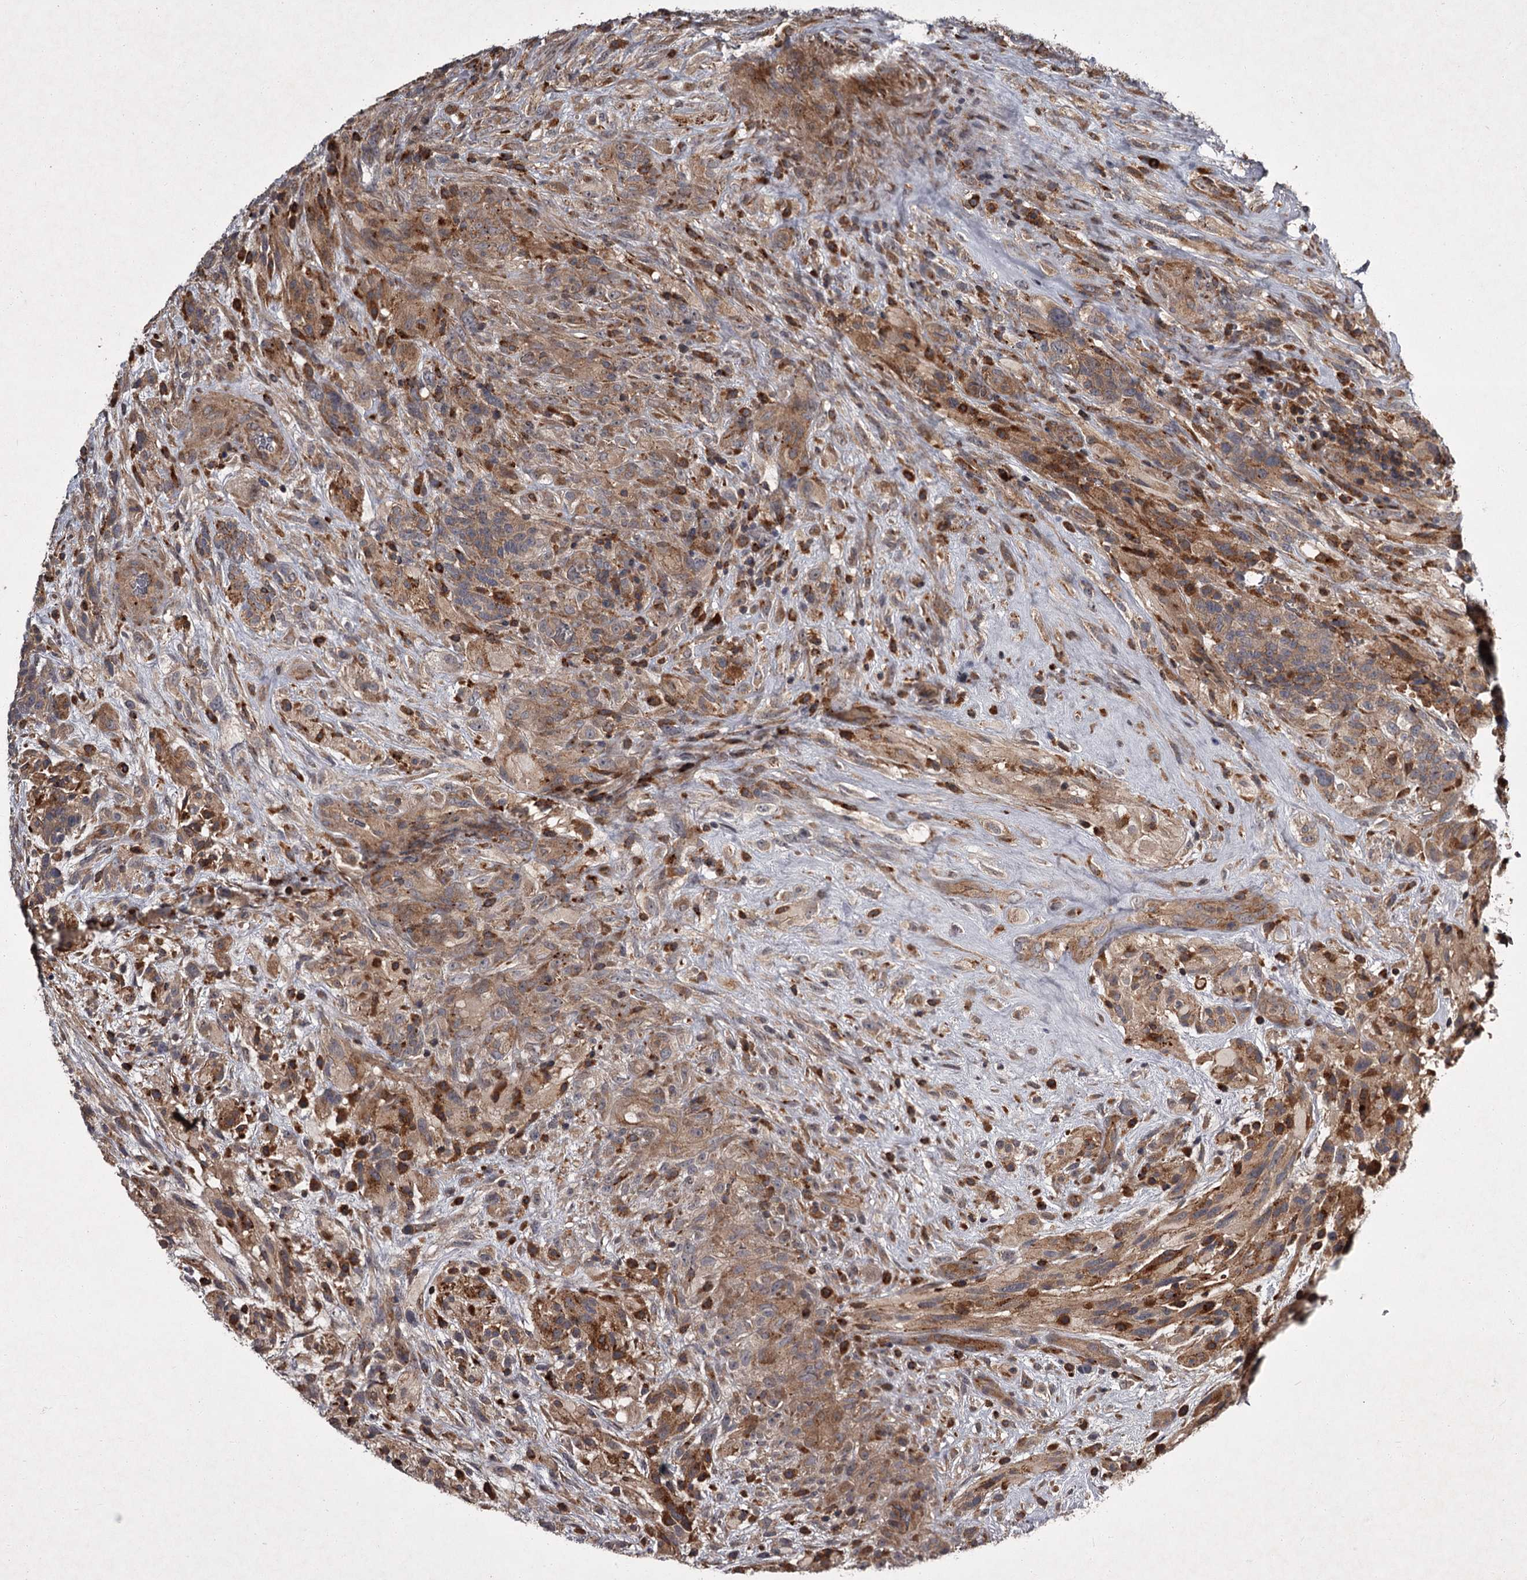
{"staining": {"intensity": "weak", "quantity": ">75%", "location": "cytoplasmic/membranous"}, "tissue": "glioma", "cell_type": "Tumor cells", "image_type": "cancer", "snomed": [{"axis": "morphology", "description": "Glioma, malignant, High grade"}, {"axis": "topography", "description": "Brain"}], "caption": "High-power microscopy captured an IHC micrograph of malignant high-grade glioma, revealing weak cytoplasmic/membranous staining in approximately >75% of tumor cells.", "gene": "UNC93B1", "patient": {"sex": "male", "age": 61}}